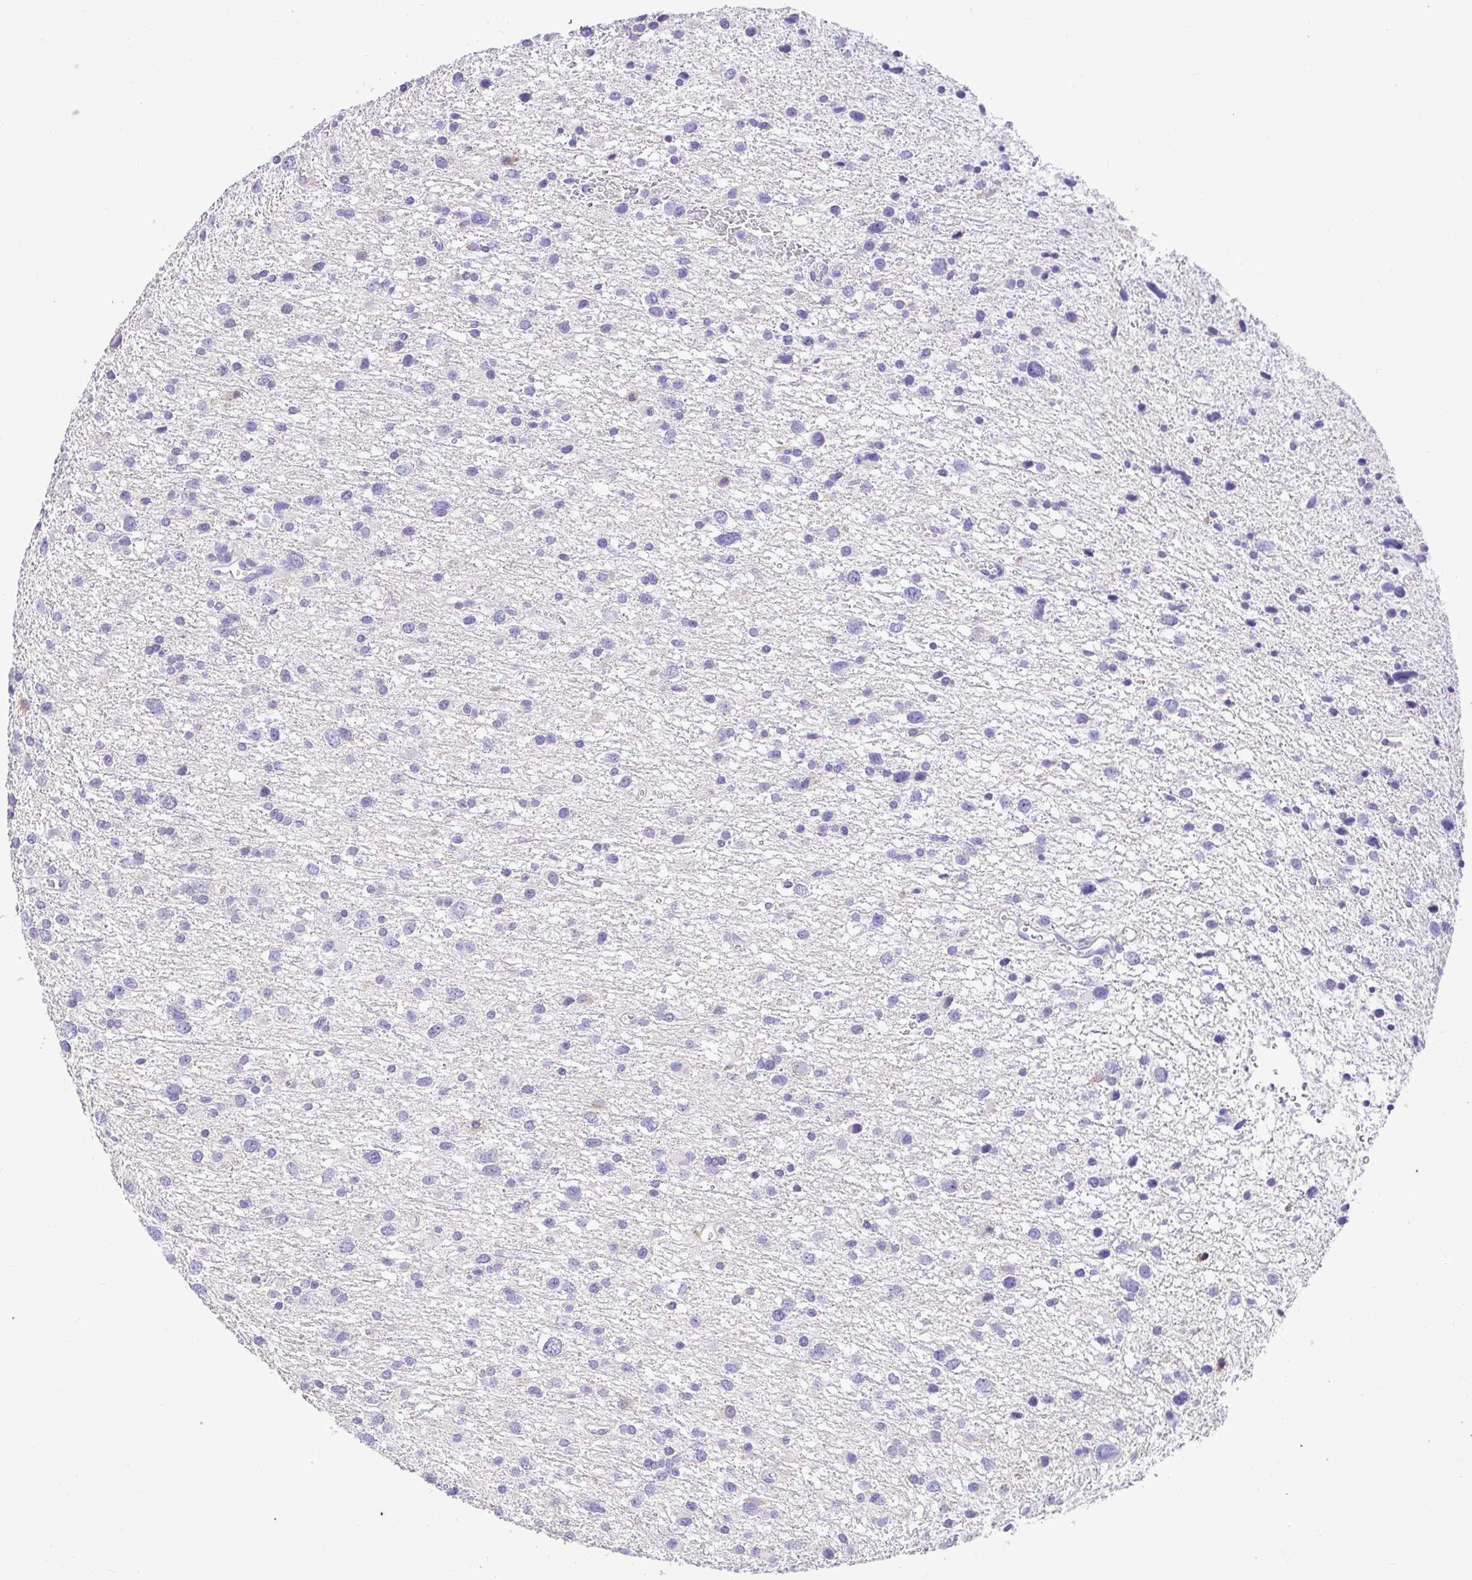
{"staining": {"intensity": "negative", "quantity": "none", "location": "none"}, "tissue": "glioma", "cell_type": "Tumor cells", "image_type": "cancer", "snomed": [{"axis": "morphology", "description": "Glioma, malignant, Low grade"}, {"axis": "topography", "description": "Brain"}], "caption": "Glioma was stained to show a protein in brown. There is no significant positivity in tumor cells.", "gene": "CDO1", "patient": {"sex": "female", "age": 55}}